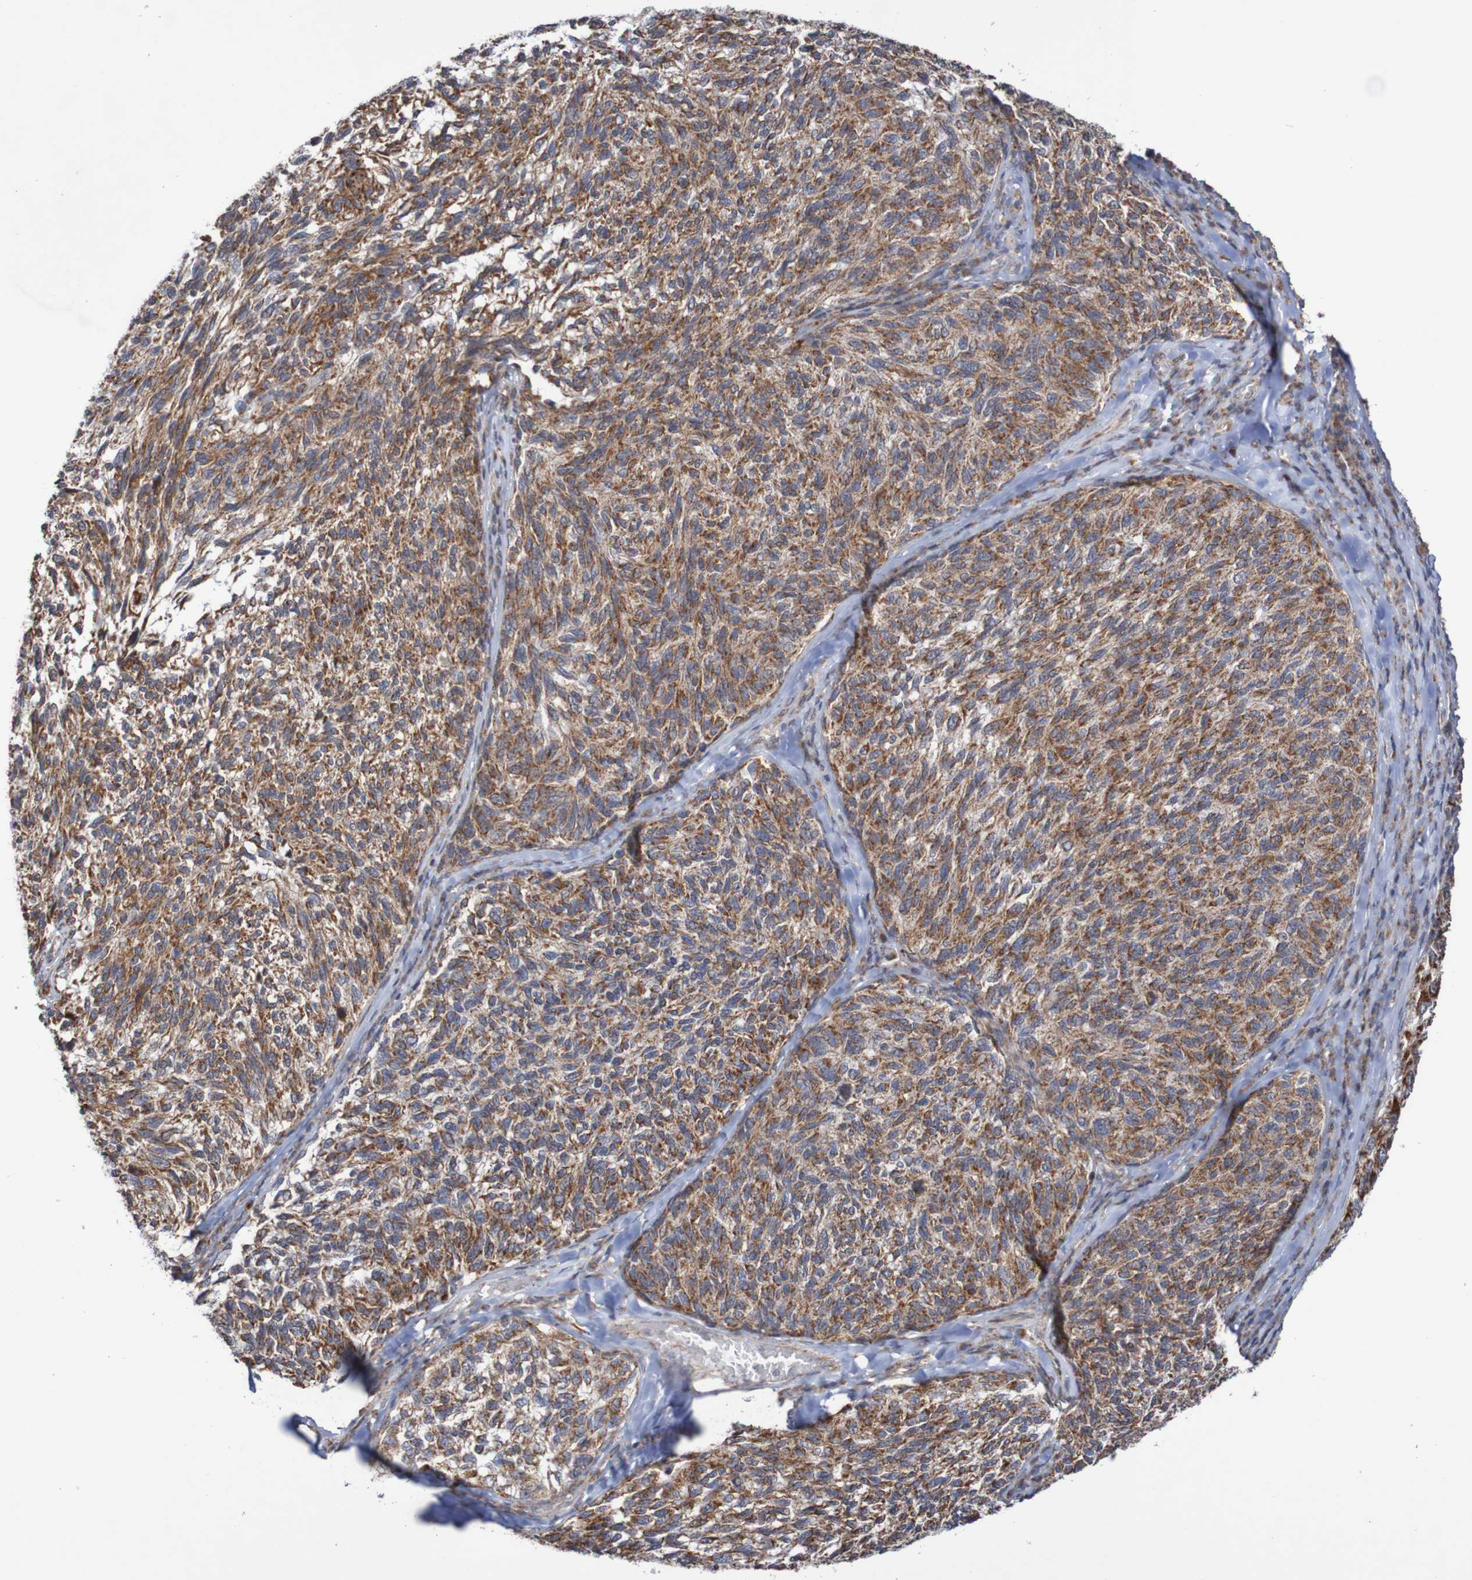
{"staining": {"intensity": "strong", "quantity": ">75%", "location": "cytoplasmic/membranous"}, "tissue": "melanoma", "cell_type": "Tumor cells", "image_type": "cancer", "snomed": [{"axis": "morphology", "description": "Malignant melanoma, NOS"}, {"axis": "topography", "description": "Skin"}], "caption": "About >75% of tumor cells in human melanoma show strong cytoplasmic/membranous protein expression as visualized by brown immunohistochemical staining.", "gene": "DVL1", "patient": {"sex": "female", "age": 73}}